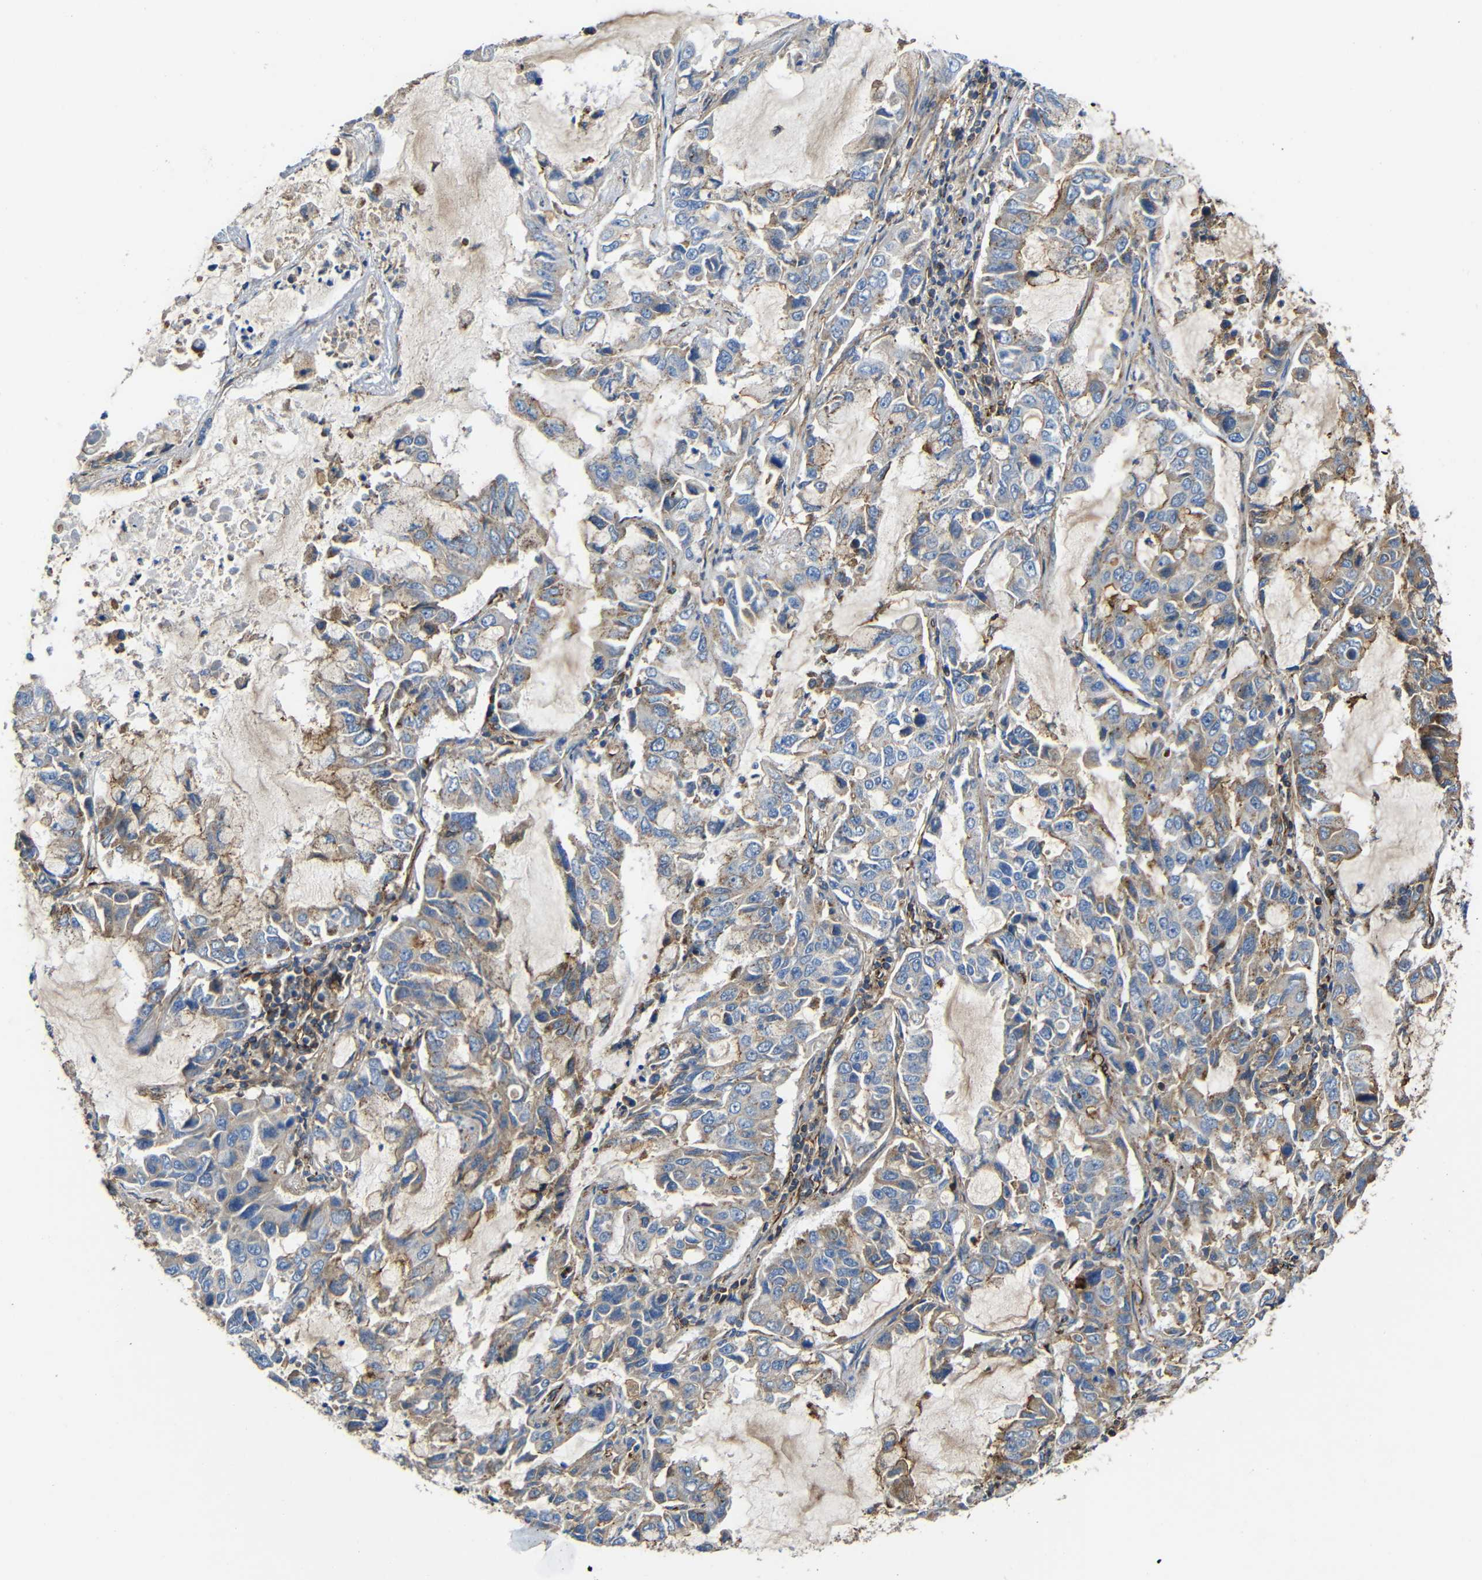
{"staining": {"intensity": "moderate", "quantity": "25%-75%", "location": "cytoplasmic/membranous"}, "tissue": "lung cancer", "cell_type": "Tumor cells", "image_type": "cancer", "snomed": [{"axis": "morphology", "description": "Adenocarcinoma, NOS"}, {"axis": "topography", "description": "Lung"}], "caption": "Brown immunohistochemical staining in lung adenocarcinoma demonstrates moderate cytoplasmic/membranous positivity in about 25%-75% of tumor cells. The staining is performed using DAB brown chromogen to label protein expression. The nuclei are counter-stained blue using hematoxylin.", "gene": "IGSF10", "patient": {"sex": "male", "age": 64}}